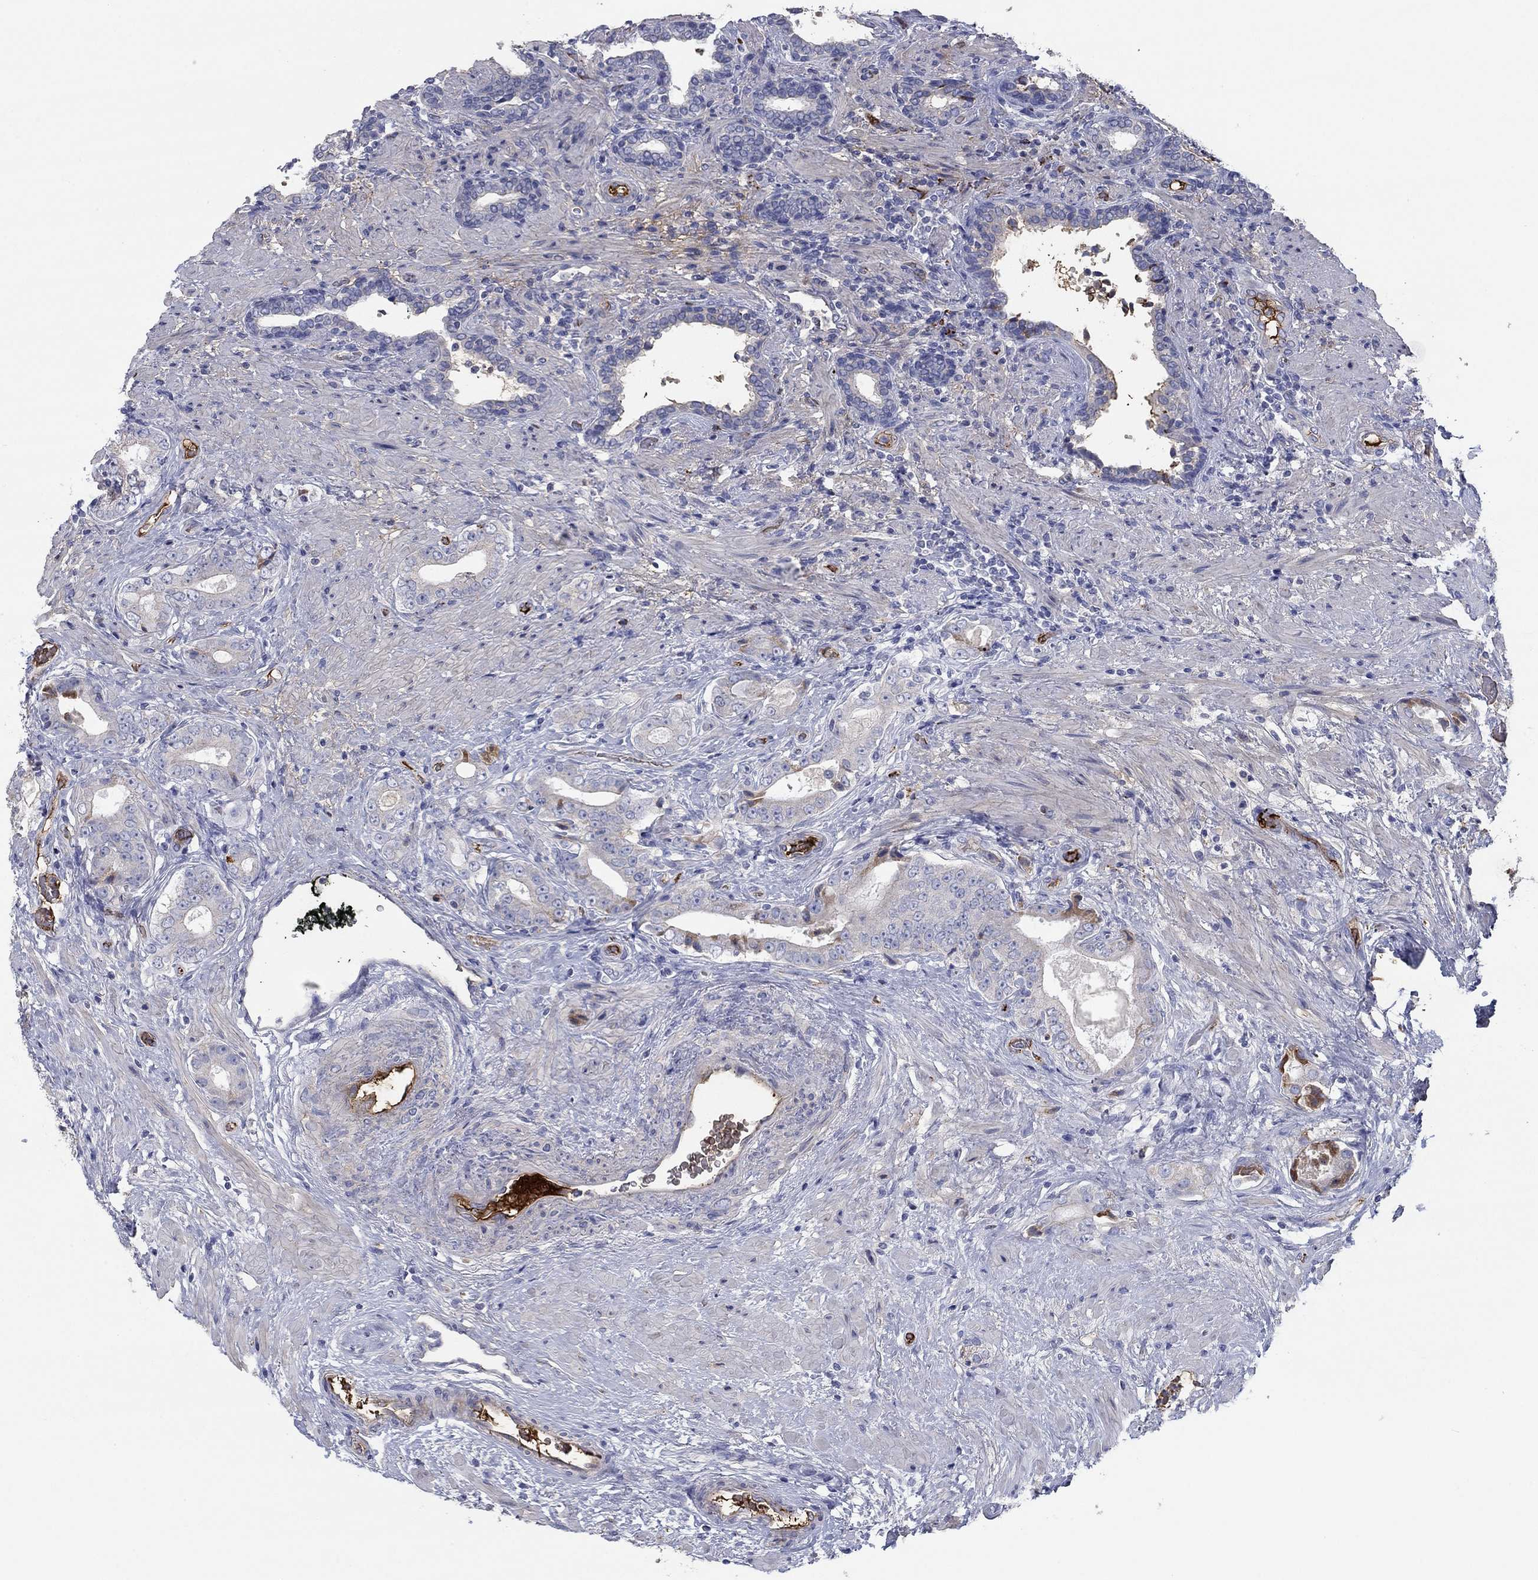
{"staining": {"intensity": "negative", "quantity": "none", "location": "none"}, "tissue": "prostate cancer", "cell_type": "Tumor cells", "image_type": "cancer", "snomed": [{"axis": "morphology", "description": "Adenocarcinoma, Low grade"}, {"axis": "topography", "description": "Prostate and seminal vesicle, NOS"}], "caption": "This is a histopathology image of immunohistochemistry staining of low-grade adenocarcinoma (prostate), which shows no staining in tumor cells.", "gene": "APOC3", "patient": {"sex": "male", "age": 61}}